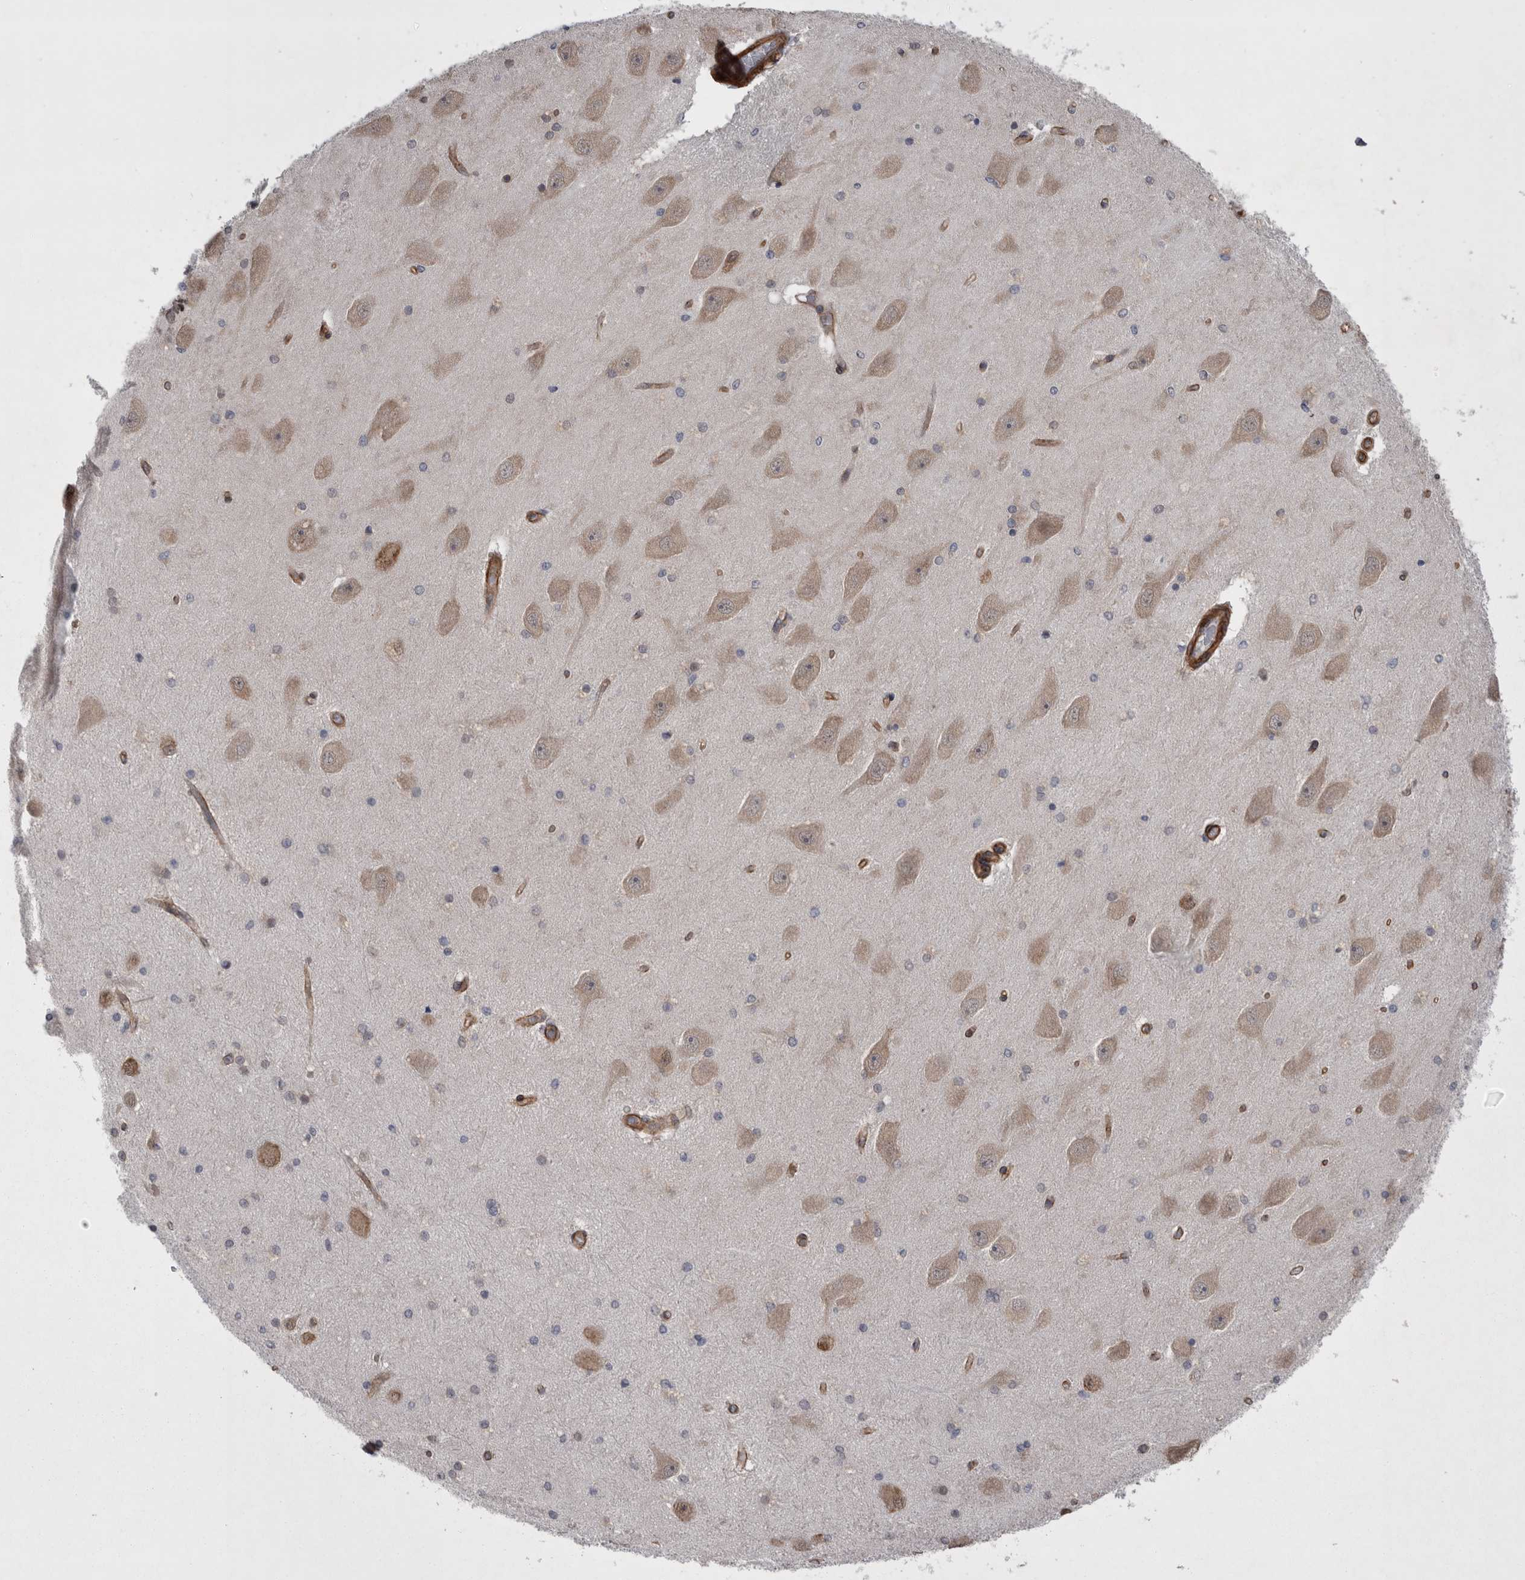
{"staining": {"intensity": "negative", "quantity": "none", "location": "none"}, "tissue": "hippocampus", "cell_type": "Glial cells", "image_type": "normal", "snomed": [{"axis": "morphology", "description": "Normal tissue, NOS"}, {"axis": "topography", "description": "Hippocampus"}], "caption": "IHC of normal hippocampus displays no staining in glial cells.", "gene": "DDX6", "patient": {"sex": "female", "age": 54}}